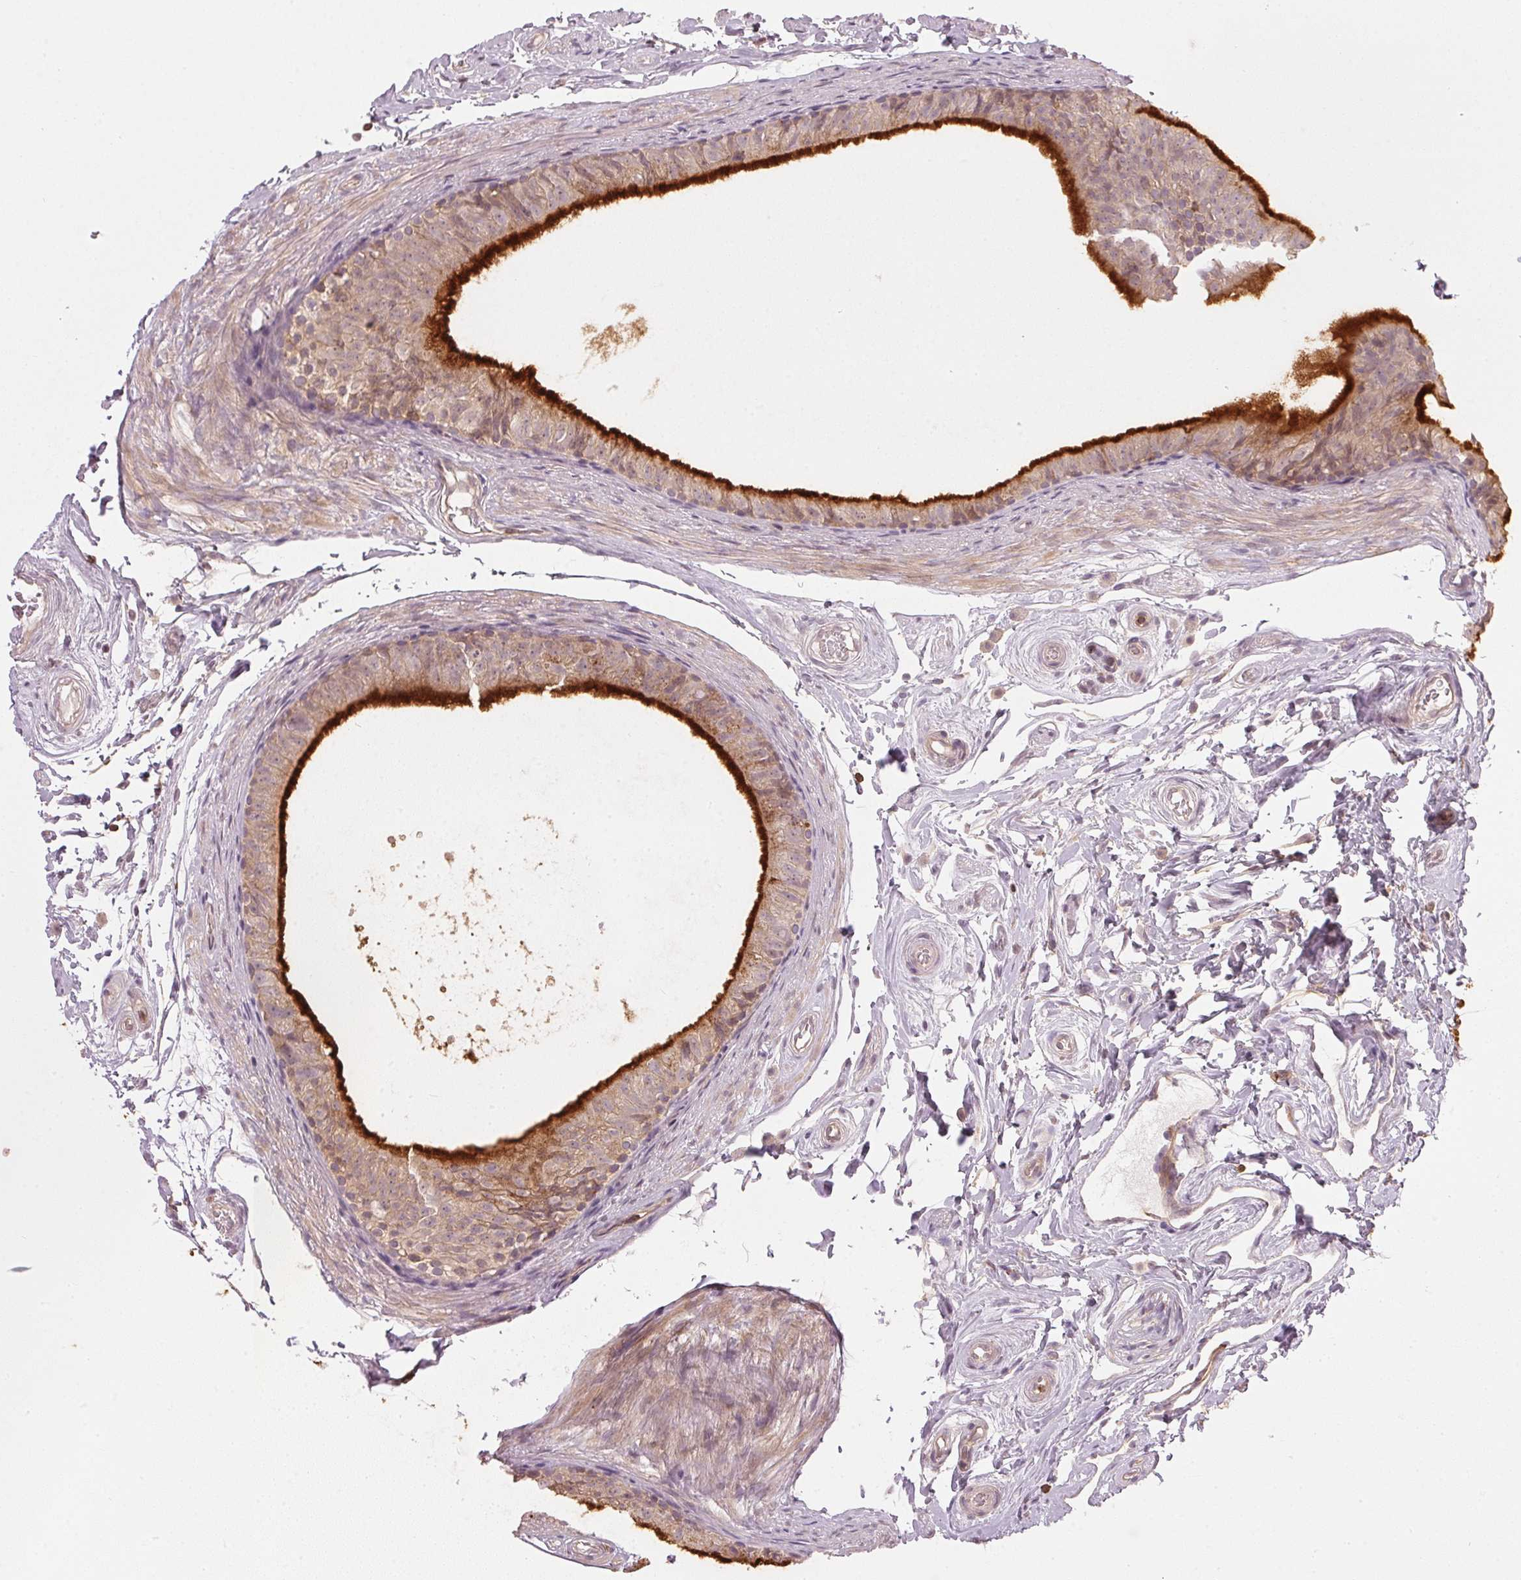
{"staining": {"intensity": "strong", "quantity": "25%-75%", "location": "cytoplasmic/membranous"}, "tissue": "epididymis", "cell_type": "Glandular cells", "image_type": "normal", "snomed": [{"axis": "morphology", "description": "Normal tissue, NOS"}, {"axis": "topography", "description": "Epididymis"}], "caption": "A photomicrograph showing strong cytoplasmic/membranous expression in approximately 25%-75% of glandular cells in benign epididymis, as visualized by brown immunohistochemical staining.", "gene": "NADK2", "patient": {"sex": "male", "age": 45}}